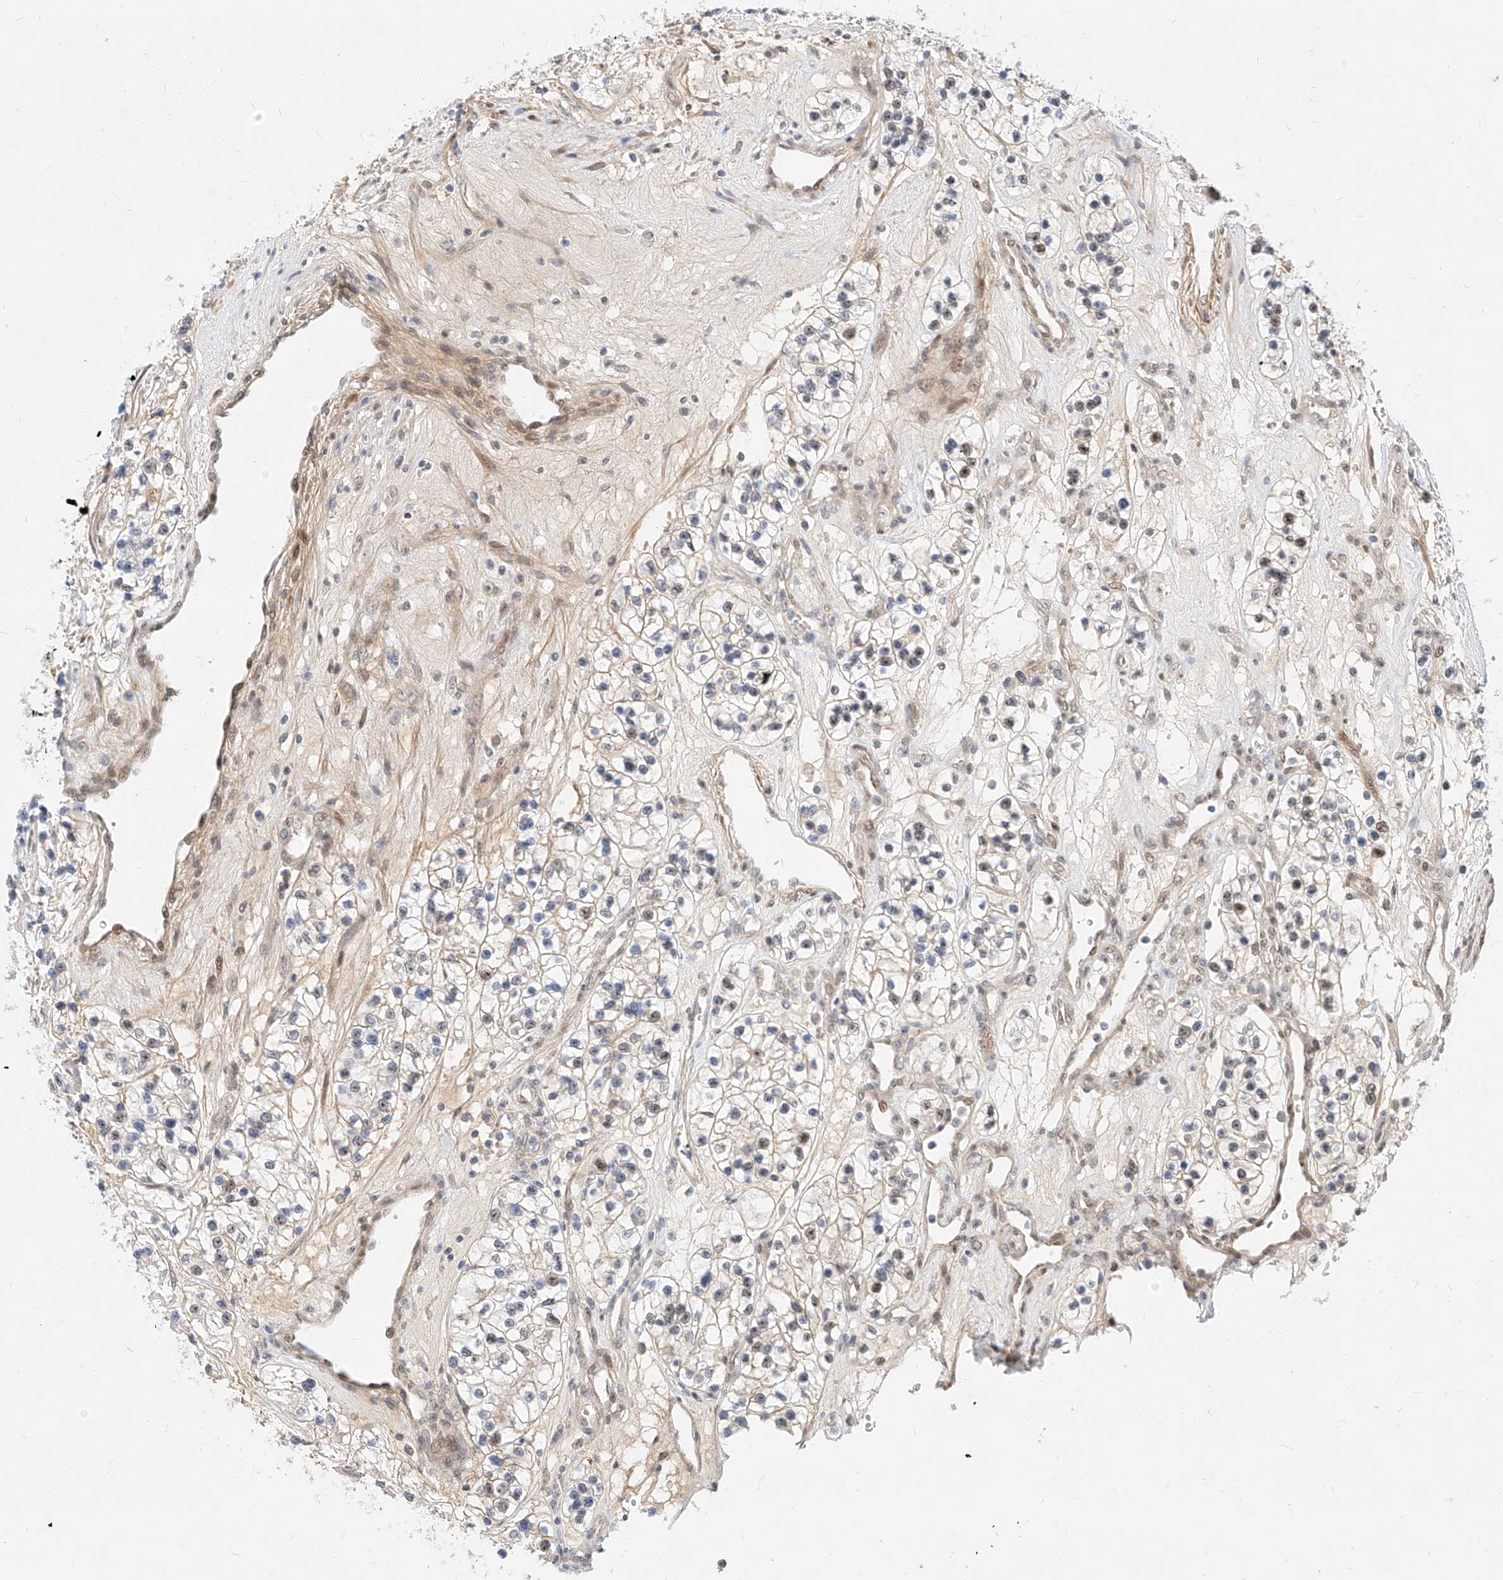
{"staining": {"intensity": "negative", "quantity": "none", "location": "none"}, "tissue": "renal cancer", "cell_type": "Tumor cells", "image_type": "cancer", "snomed": [{"axis": "morphology", "description": "Adenocarcinoma, NOS"}, {"axis": "topography", "description": "Kidney"}], "caption": "High power microscopy photomicrograph of an IHC photomicrograph of renal adenocarcinoma, revealing no significant positivity in tumor cells.", "gene": "CBX8", "patient": {"sex": "female", "age": 57}}